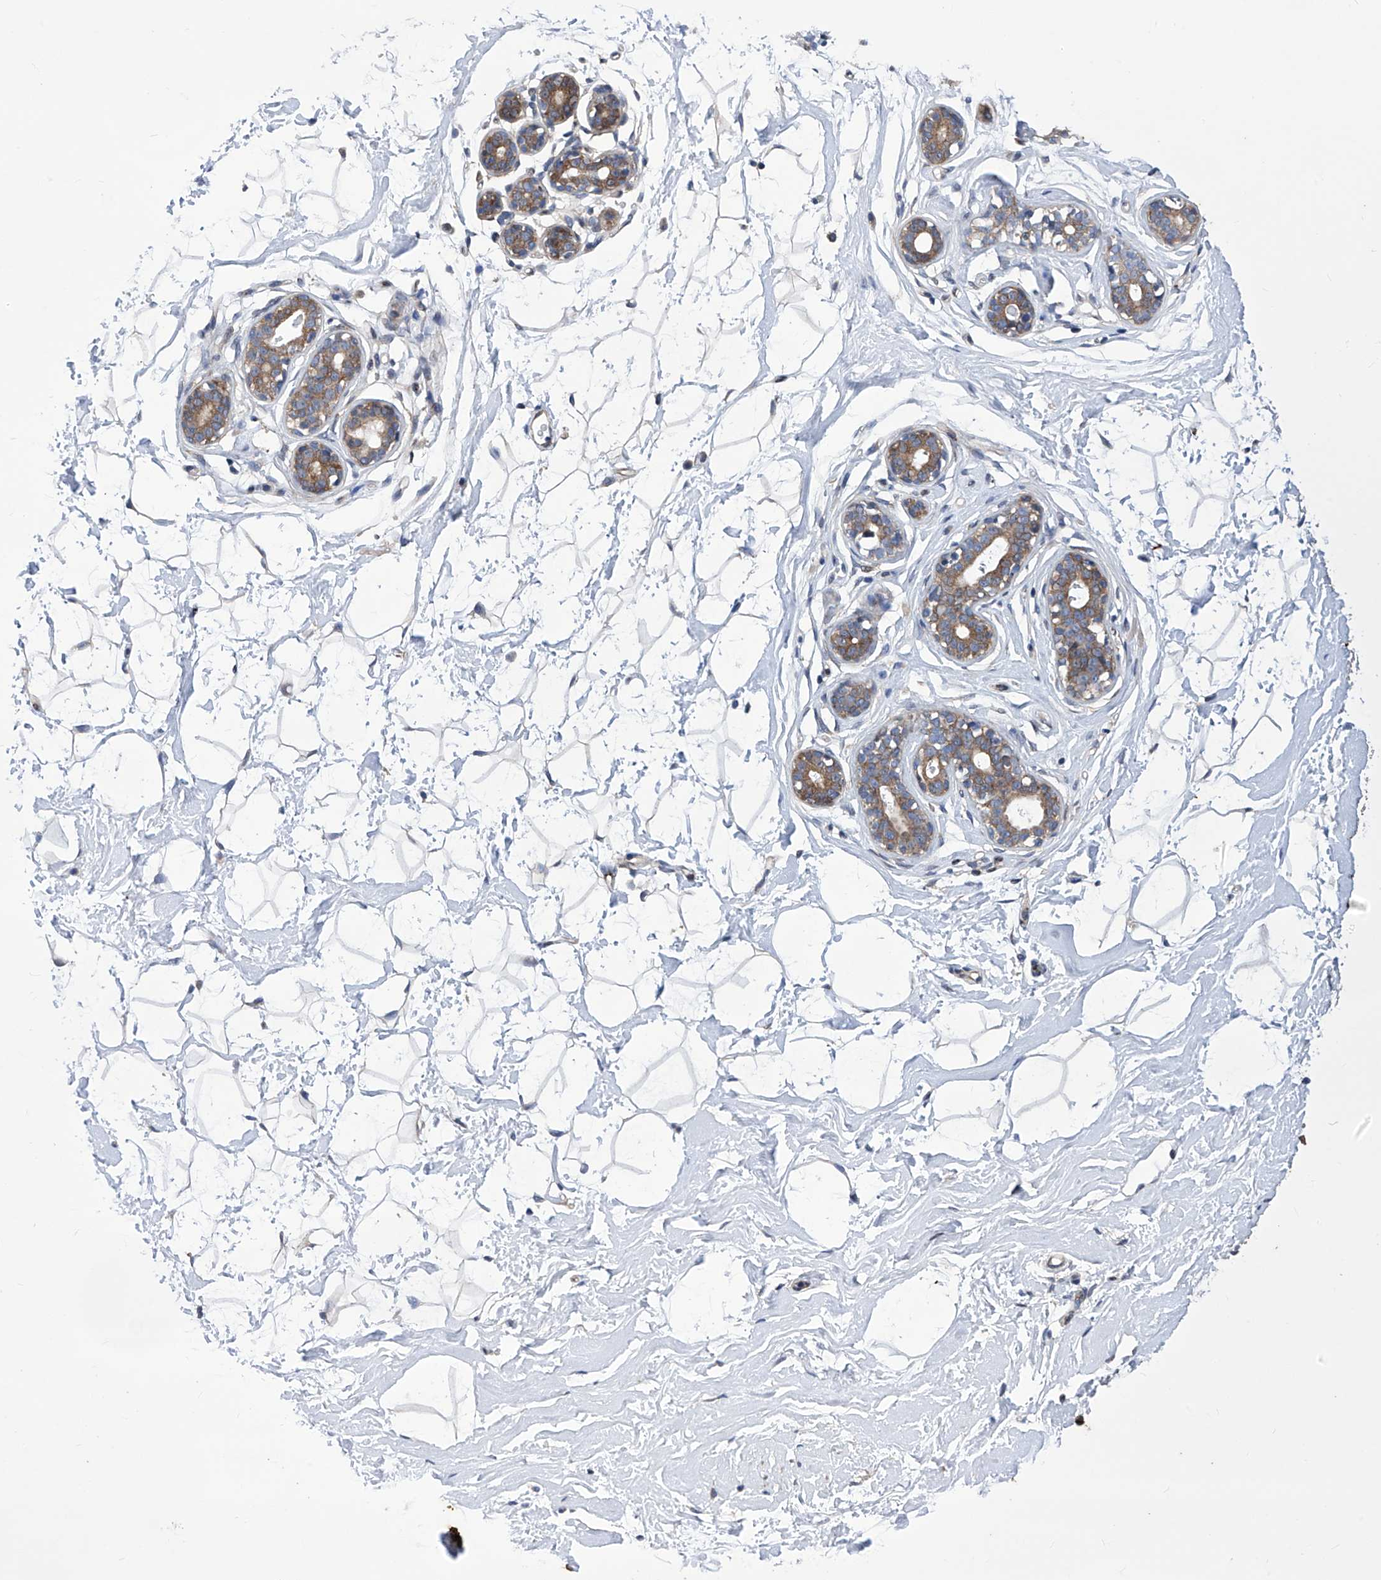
{"staining": {"intensity": "weak", "quantity": "25%-75%", "location": "cytoplasmic/membranous"}, "tissue": "breast", "cell_type": "Adipocytes", "image_type": "normal", "snomed": [{"axis": "morphology", "description": "Normal tissue, NOS"}, {"axis": "morphology", "description": "Adenoma, NOS"}, {"axis": "topography", "description": "Breast"}], "caption": "Immunohistochemical staining of benign breast exhibits weak cytoplasmic/membranous protein expression in about 25%-75% of adipocytes. The staining was performed using DAB to visualize the protein expression in brown, while the nuclei were stained in blue with hematoxylin (Magnification: 20x).", "gene": "KTI12", "patient": {"sex": "female", "age": 23}}